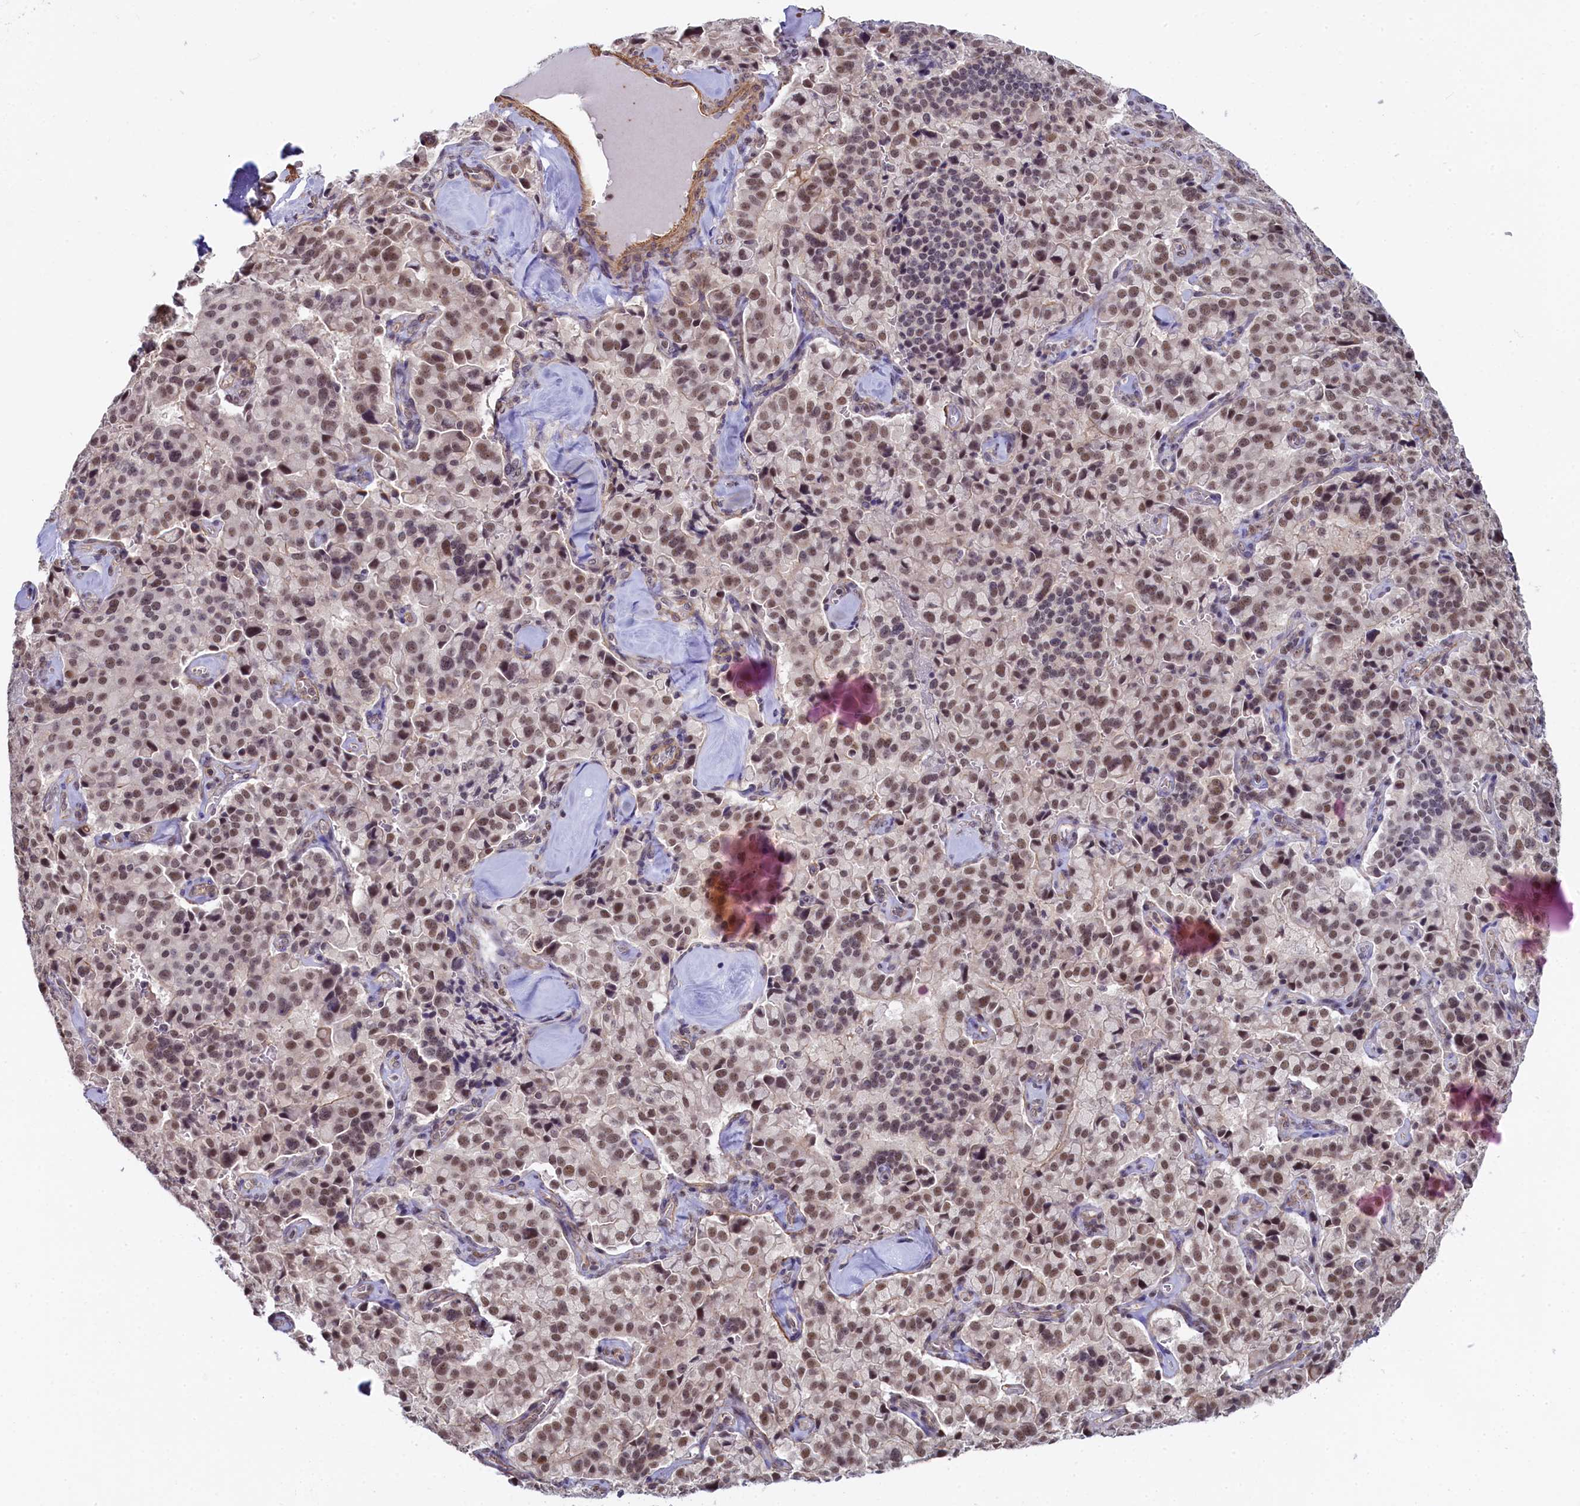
{"staining": {"intensity": "moderate", "quantity": ">75%", "location": "nuclear"}, "tissue": "pancreatic cancer", "cell_type": "Tumor cells", "image_type": "cancer", "snomed": [{"axis": "morphology", "description": "Adenocarcinoma, NOS"}, {"axis": "topography", "description": "Pancreas"}], "caption": "A medium amount of moderate nuclear expression is appreciated in about >75% of tumor cells in adenocarcinoma (pancreatic) tissue.", "gene": "INTS14", "patient": {"sex": "male", "age": 65}}